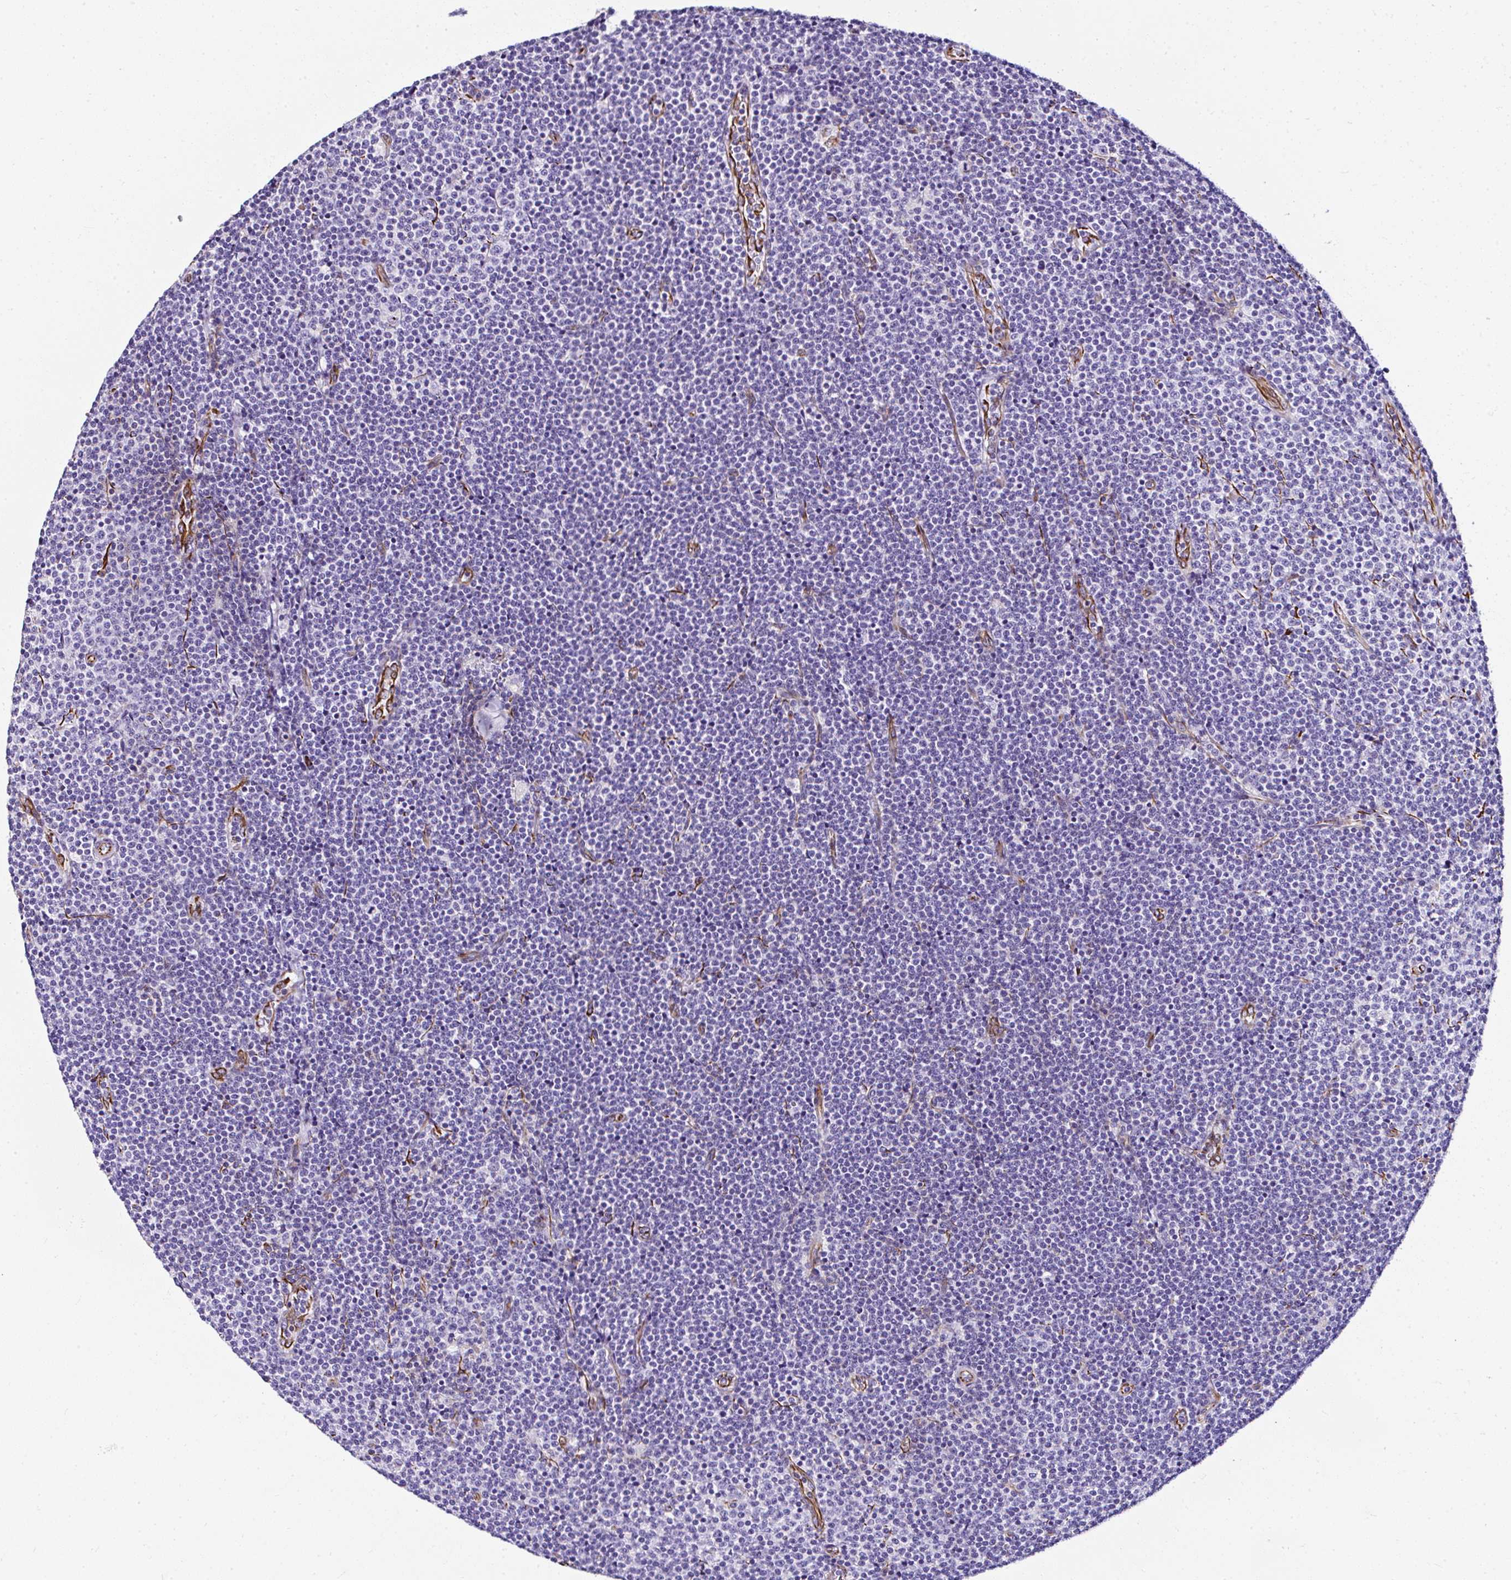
{"staining": {"intensity": "negative", "quantity": "none", "location": "none"}, "tissue": "lymphoma", "cell_type": "Tumor cells", "image_type": "cancer", "snomed": [{"axis": "morphology", "description": "Malignant lymphoma, non-Hodgkin's type, Low grade"}, {"axis": "topography", "description": "Lymph node"}], "caption": "Lymphoma was stained to show a protein in brown. There is no significant staining in tumor cells.", "gene": "DEPDC5", "patient": {"sex": "male", "age": 48}}